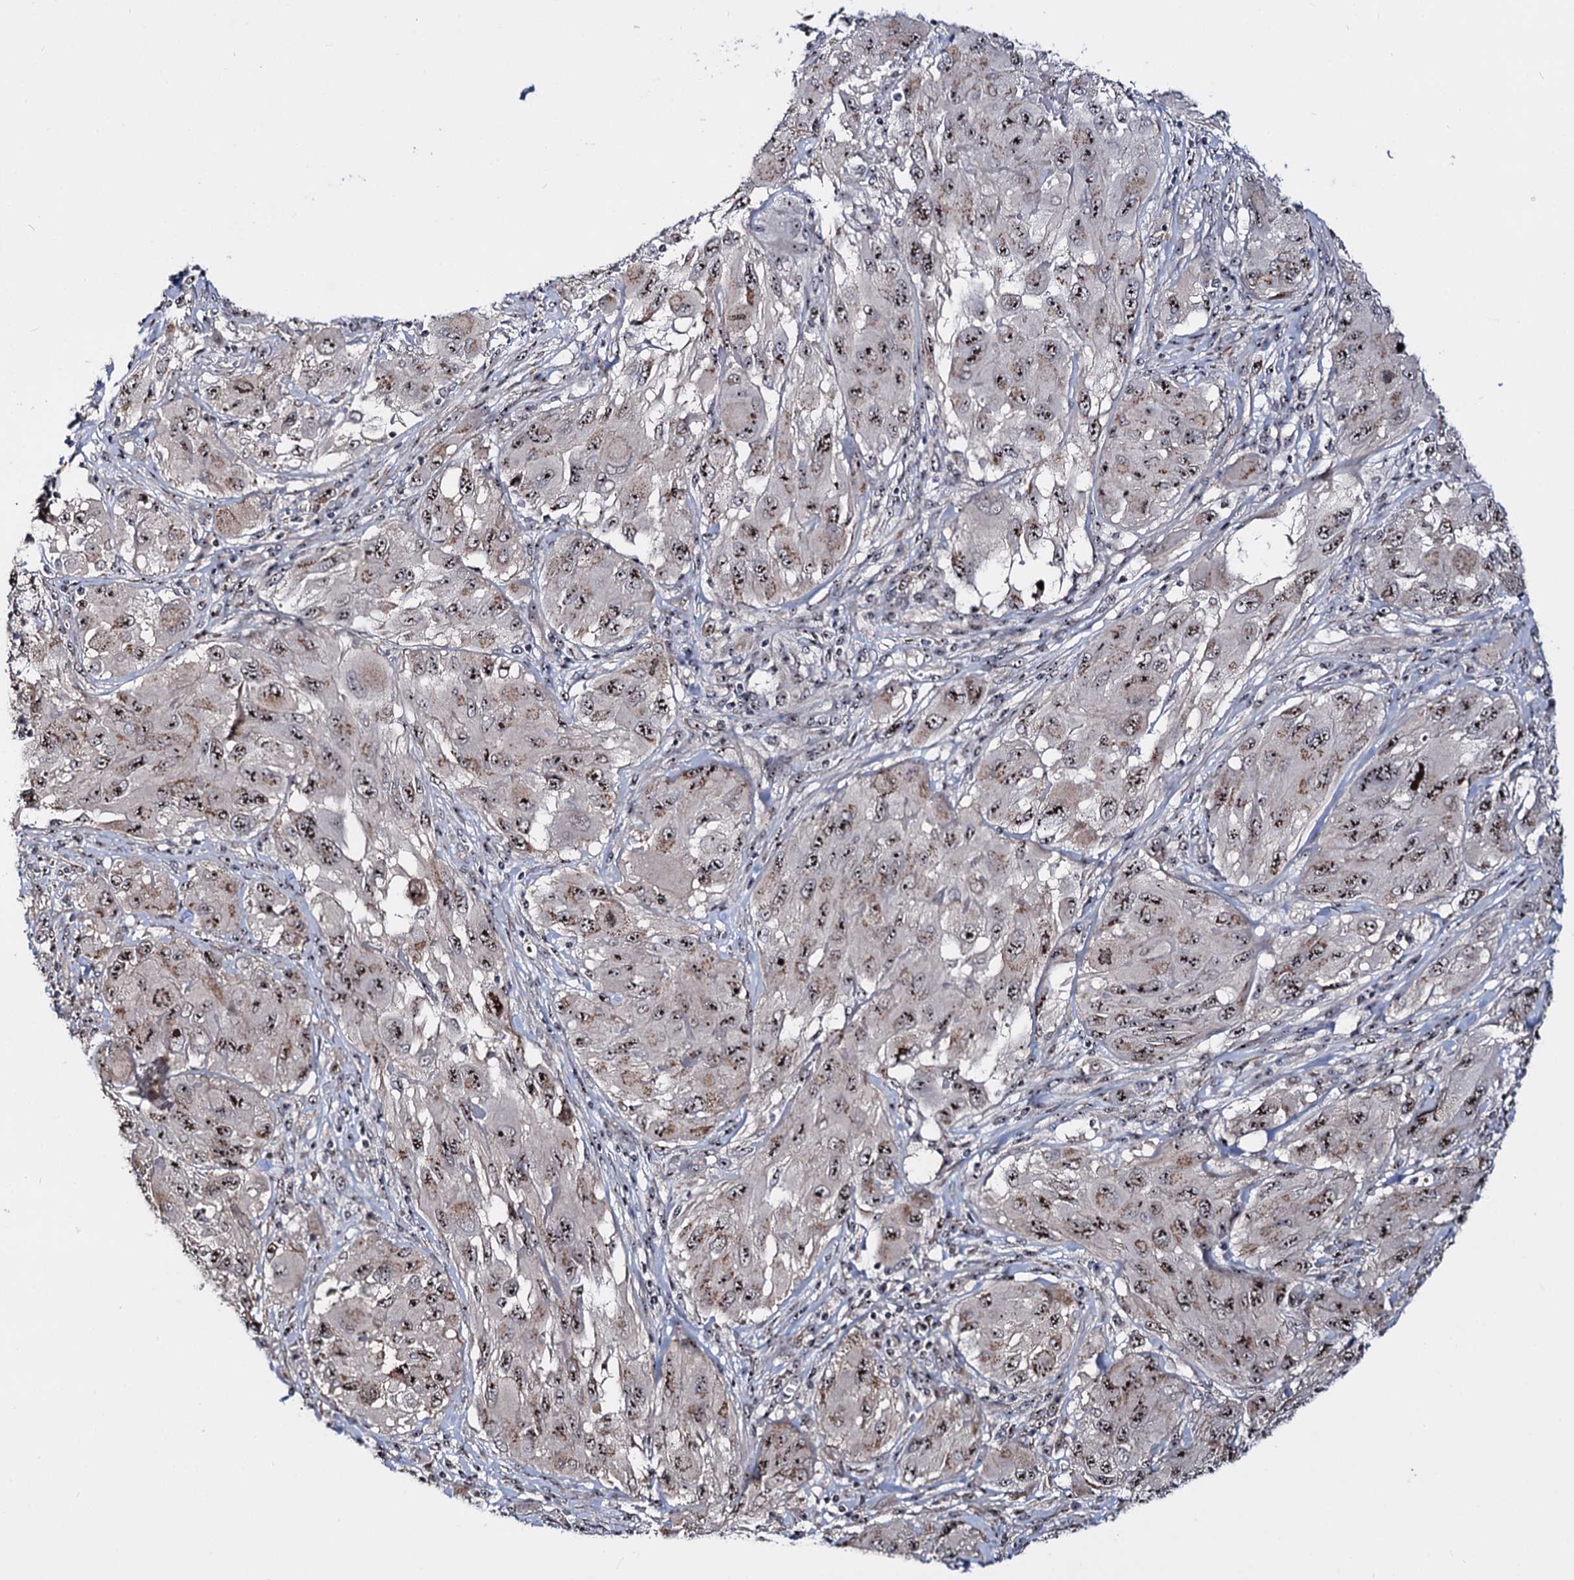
{"staining": {"intensity": "strong", "quantity": ">75%", "location": "nuclear"}, "tissue": "melanoma", "cell_type": "Tumor cells", "image_type": "cancer", "snomed": [{"axis": "morphology", "description": "Malignant melanoma, NOS"}, {"axis": "topography", "description": "Skin"}], "caption": "Melanoma stained with a brown dye shows strong nuclear positive staining in approximately >75% of tumor cells.", "gene": "SUPT20H", "patient": {"sex": "female", "age": 91}}